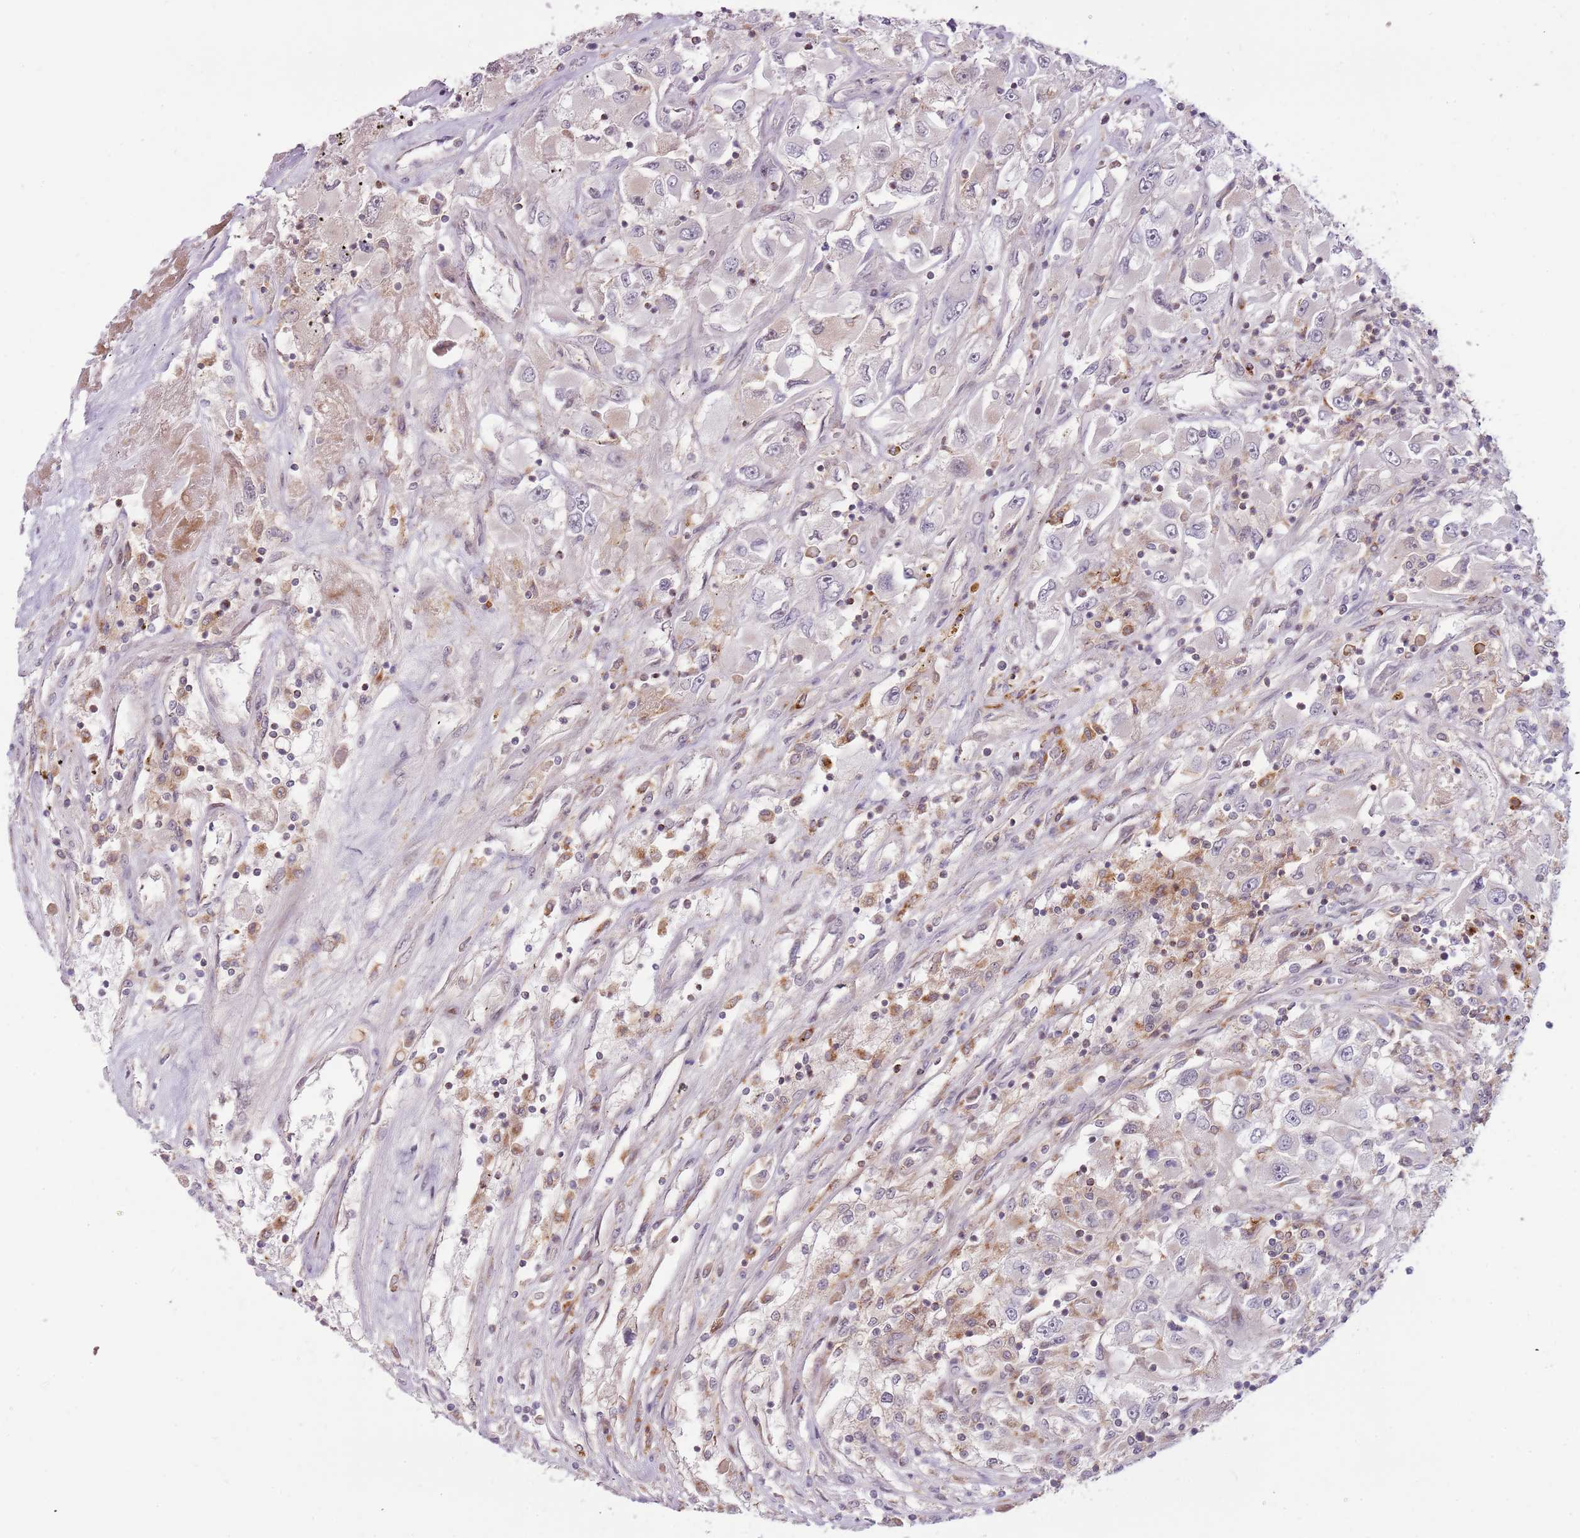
{"staining": {"intensity": "negative", "quantity": "none", "location": "none"}, "tissue": "renal cancer", "cell_type": "Tumor cells", "image_type": "cancer", "snomed": [{"axis": "morphology", "description": "Adenocarcinoma, NOS"}, {"axis": "topography", "description": "Kidney"}], "caption": "Adenocarcinoma (renal) was stained to show a protein in brown. There is no significant positivity in tumor cells.", "gene": "ULK3", "patient": {"sex": "female", "age": 52}}